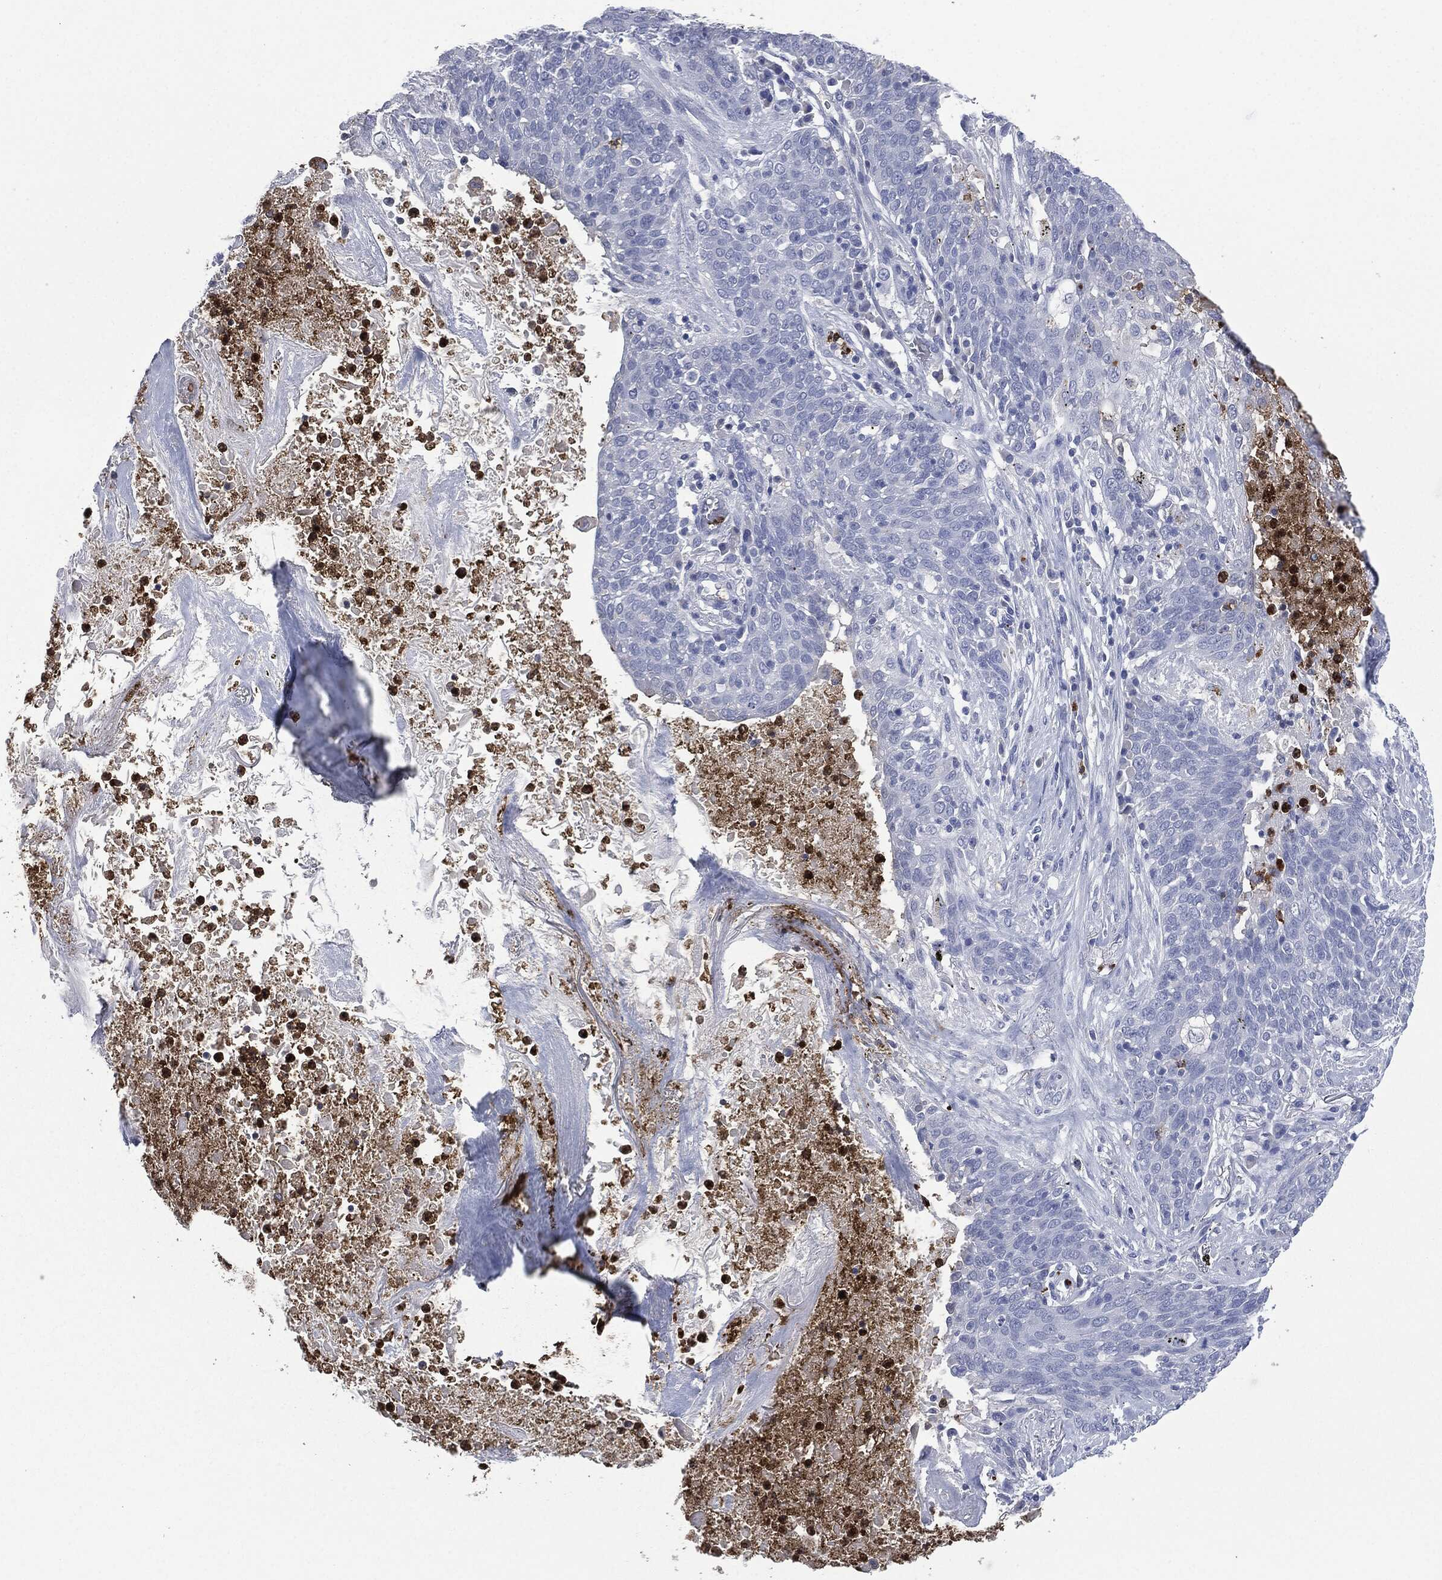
{"staining": {"intensity": "negative", "quantity": "none", "location": "none"}, "tissue": "lung cancer", "cell_type": "Tumor cells", "image_type": "cancer", "snomed": [{"axis": "morphology", "description": "Squamous cell carcinoma, NOS"}, {"axis": "topography", "description": "Lung"}], "caption": "An IHC image of lung cancer (squamous cell carcinoma) is shown. There is no staining in tumor cells of lung cancer (squamous cell carcinoma).", "gene": "CEACAM8", "patient": {"sex": "male", "age": 82}}